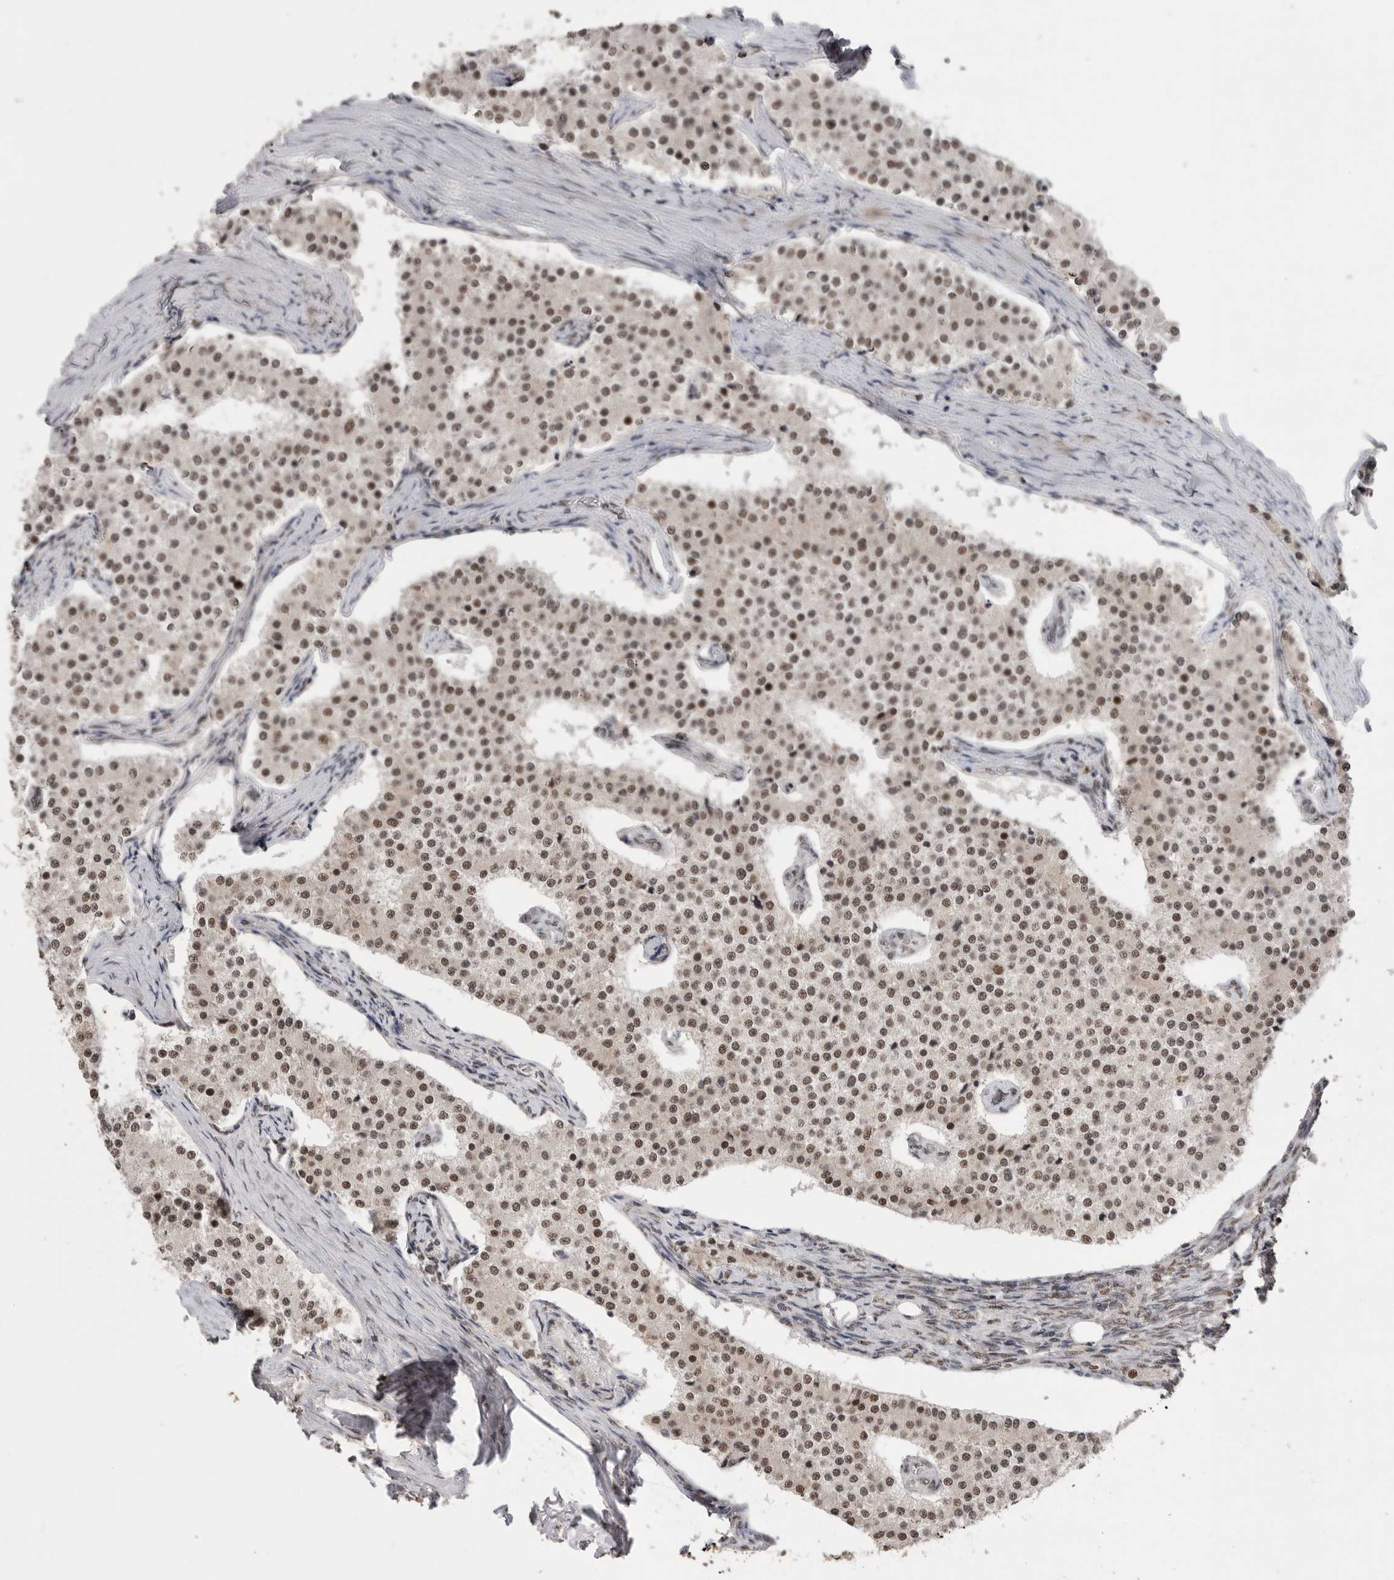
{"staining": {"intensity": "moderate", "quantity": "25%-75%", "location": "nuclear"}, "tissue": "carcinoid", "cell_type": "Tumor cells", "image_type": "cancer", "snomed": [{"axis": "morphology", "description": "Carcinoid, malignant, NOS"}, {"axis": "topography", "description": "Colon"}], "caption": "The immunohistochemical stain labels moderate nuclear staining in tumor cells of carcinoid tissue.", "gene": "PPP1R10", "patient": {"sex": "female", "age": 52}}